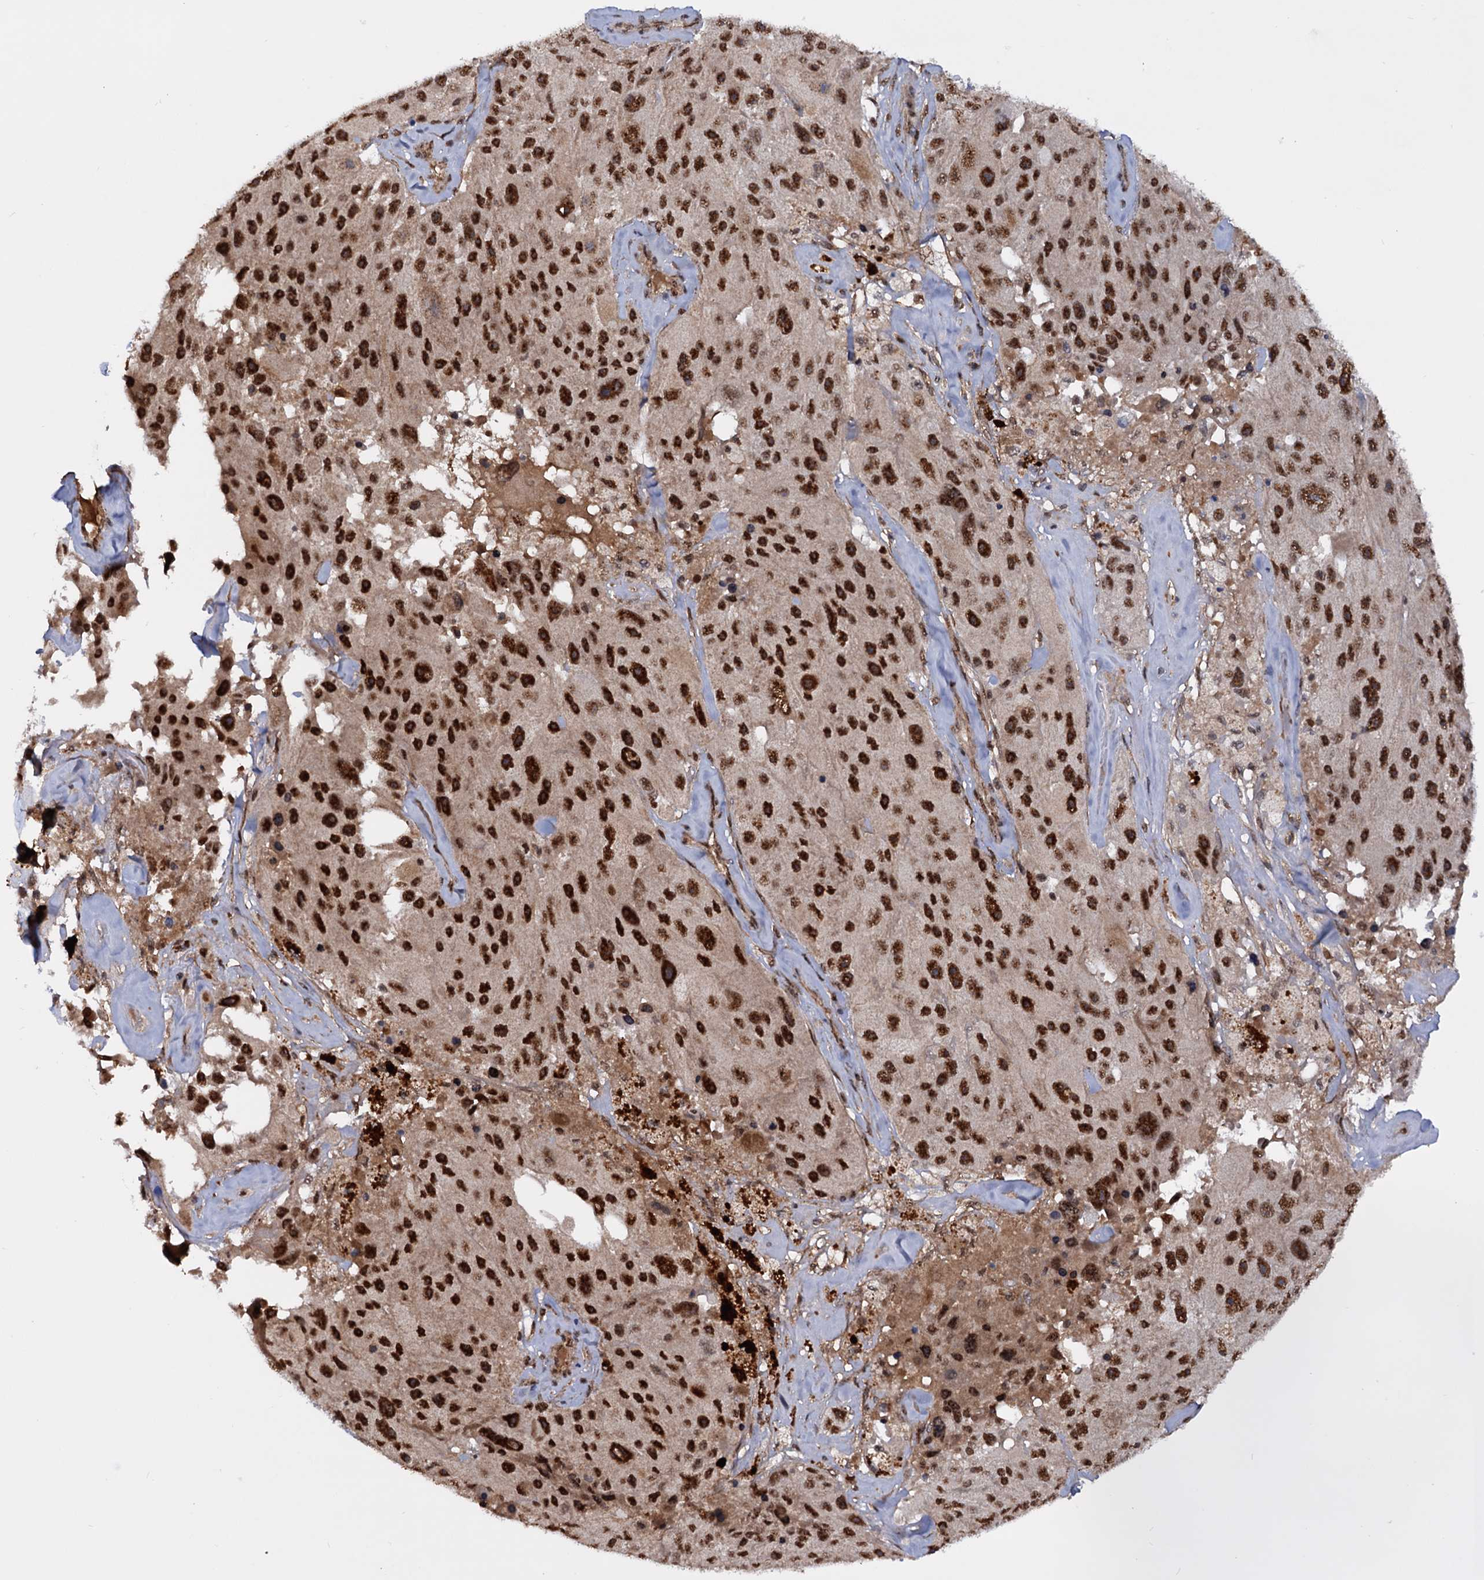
{"staining": {"intensity": "strong", "quantity": ">75%", "location": "nuclear"}, "tissue": "melanoma", "cell_type": "Tumor cells", "image_type": "cancer", "snomed": [{"axis": "morphology", "description": "Malignant melanoma, Metastatic site"}, {"axis": "topography", "description": "Lymph node"}], "caption": "The image shows immunohistochemical staining of malignant melanoma (metastatic site). There is strong nuclear staining is identified in about >75% of tumor cells. The staining is performed using DAB brown chromogen to label protein expression. The nuclei are counter-stained blue using hematoxylin.", "gene": "TBC1D12", "patient": {"sex": "male", "age": 62}}